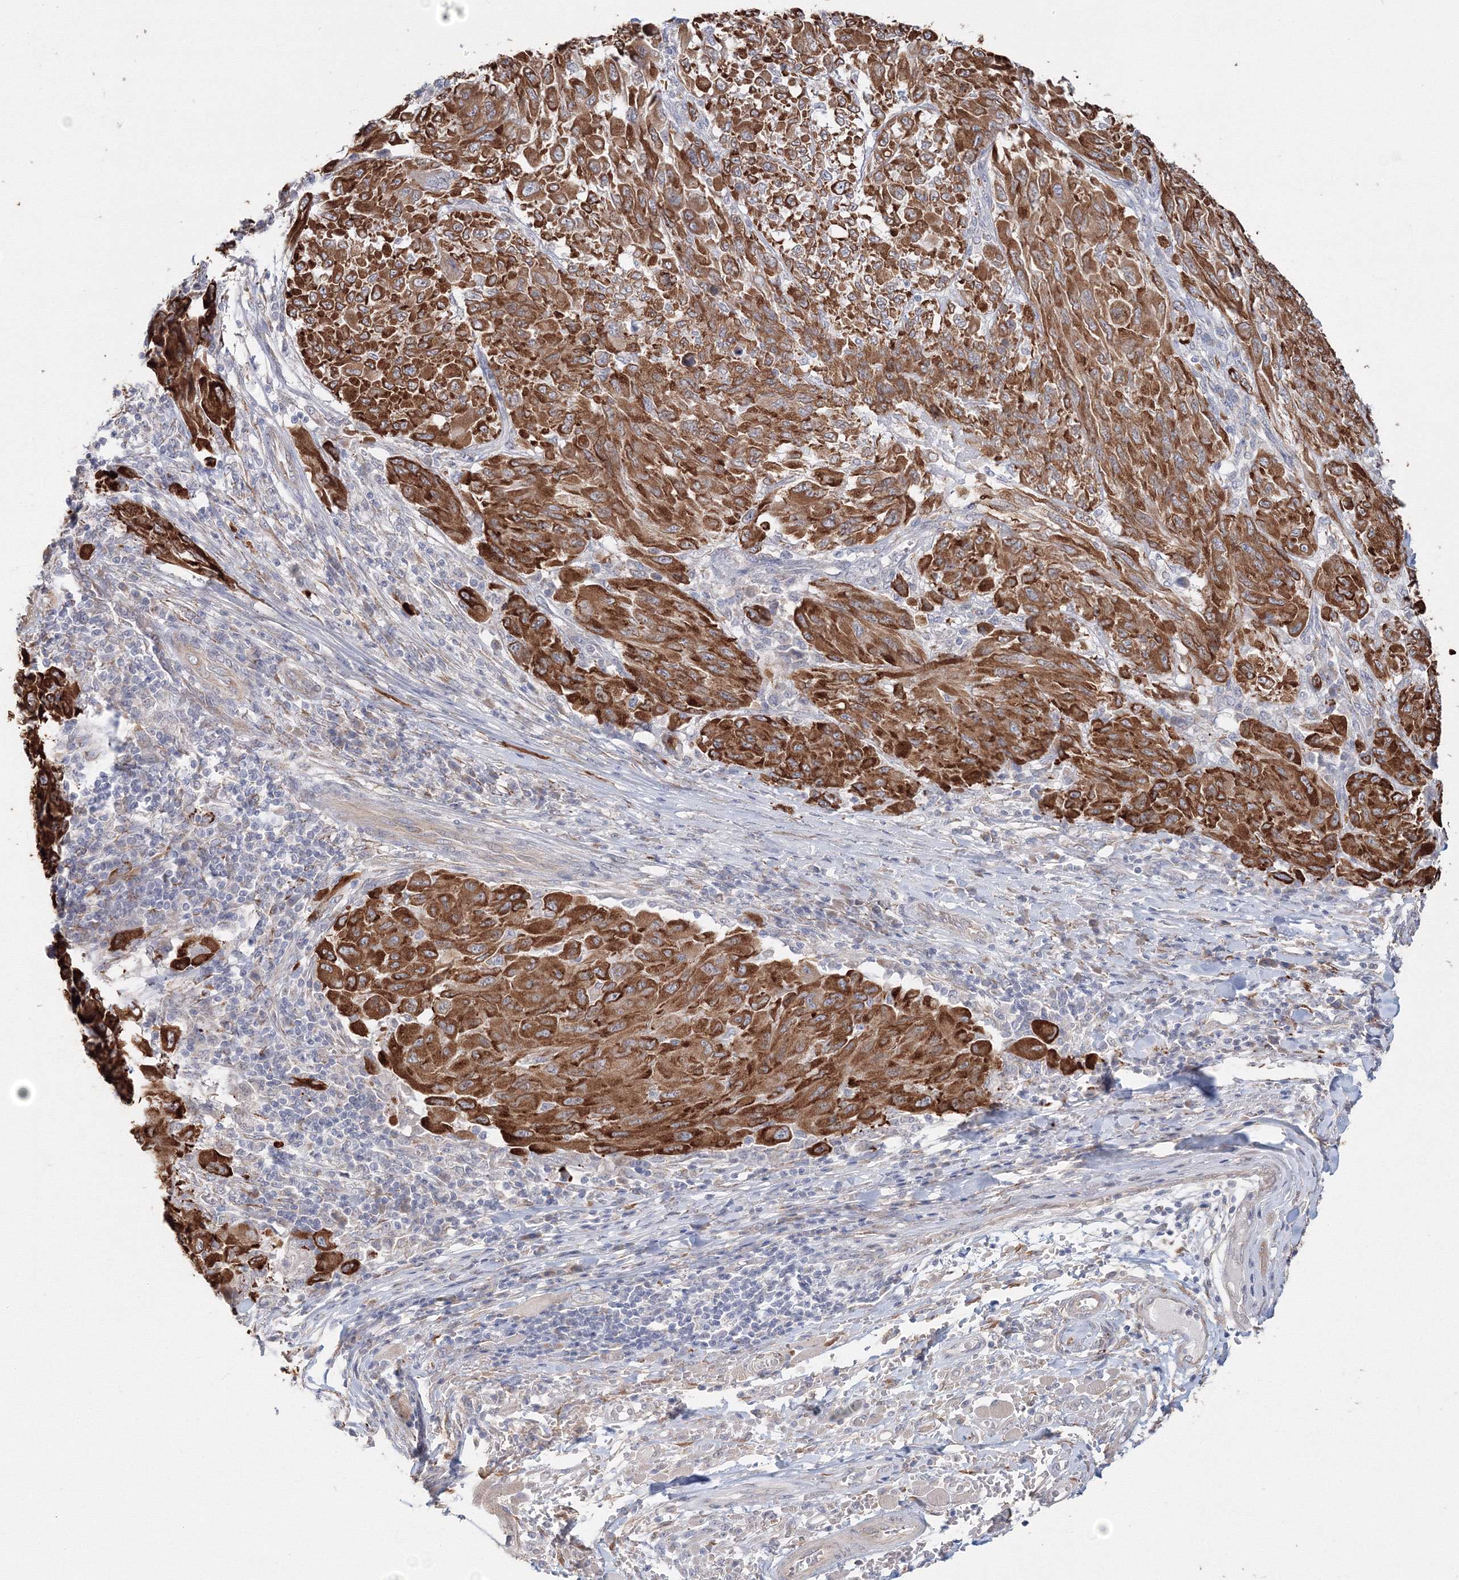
{"staining": {"intensity": "strong", "quantity": ">75%", "location": "cytoplasmic/membranous"}, "tissue": "melanoma", "cell_type": "Tumor cells", "image_type": "cancer", "snomed": [{"axis": "morphology", "description": "Malignant melanoma, NOS"}, {"axis": "topography", "description": "Skin"}], "caption": "Protein staining shows strong cytoplasmic/membranous staining in about >75% of tumor cells in malignant melanoma.", "gene": "DHRS12", "patient": {"sex": "female", "age": 91}}